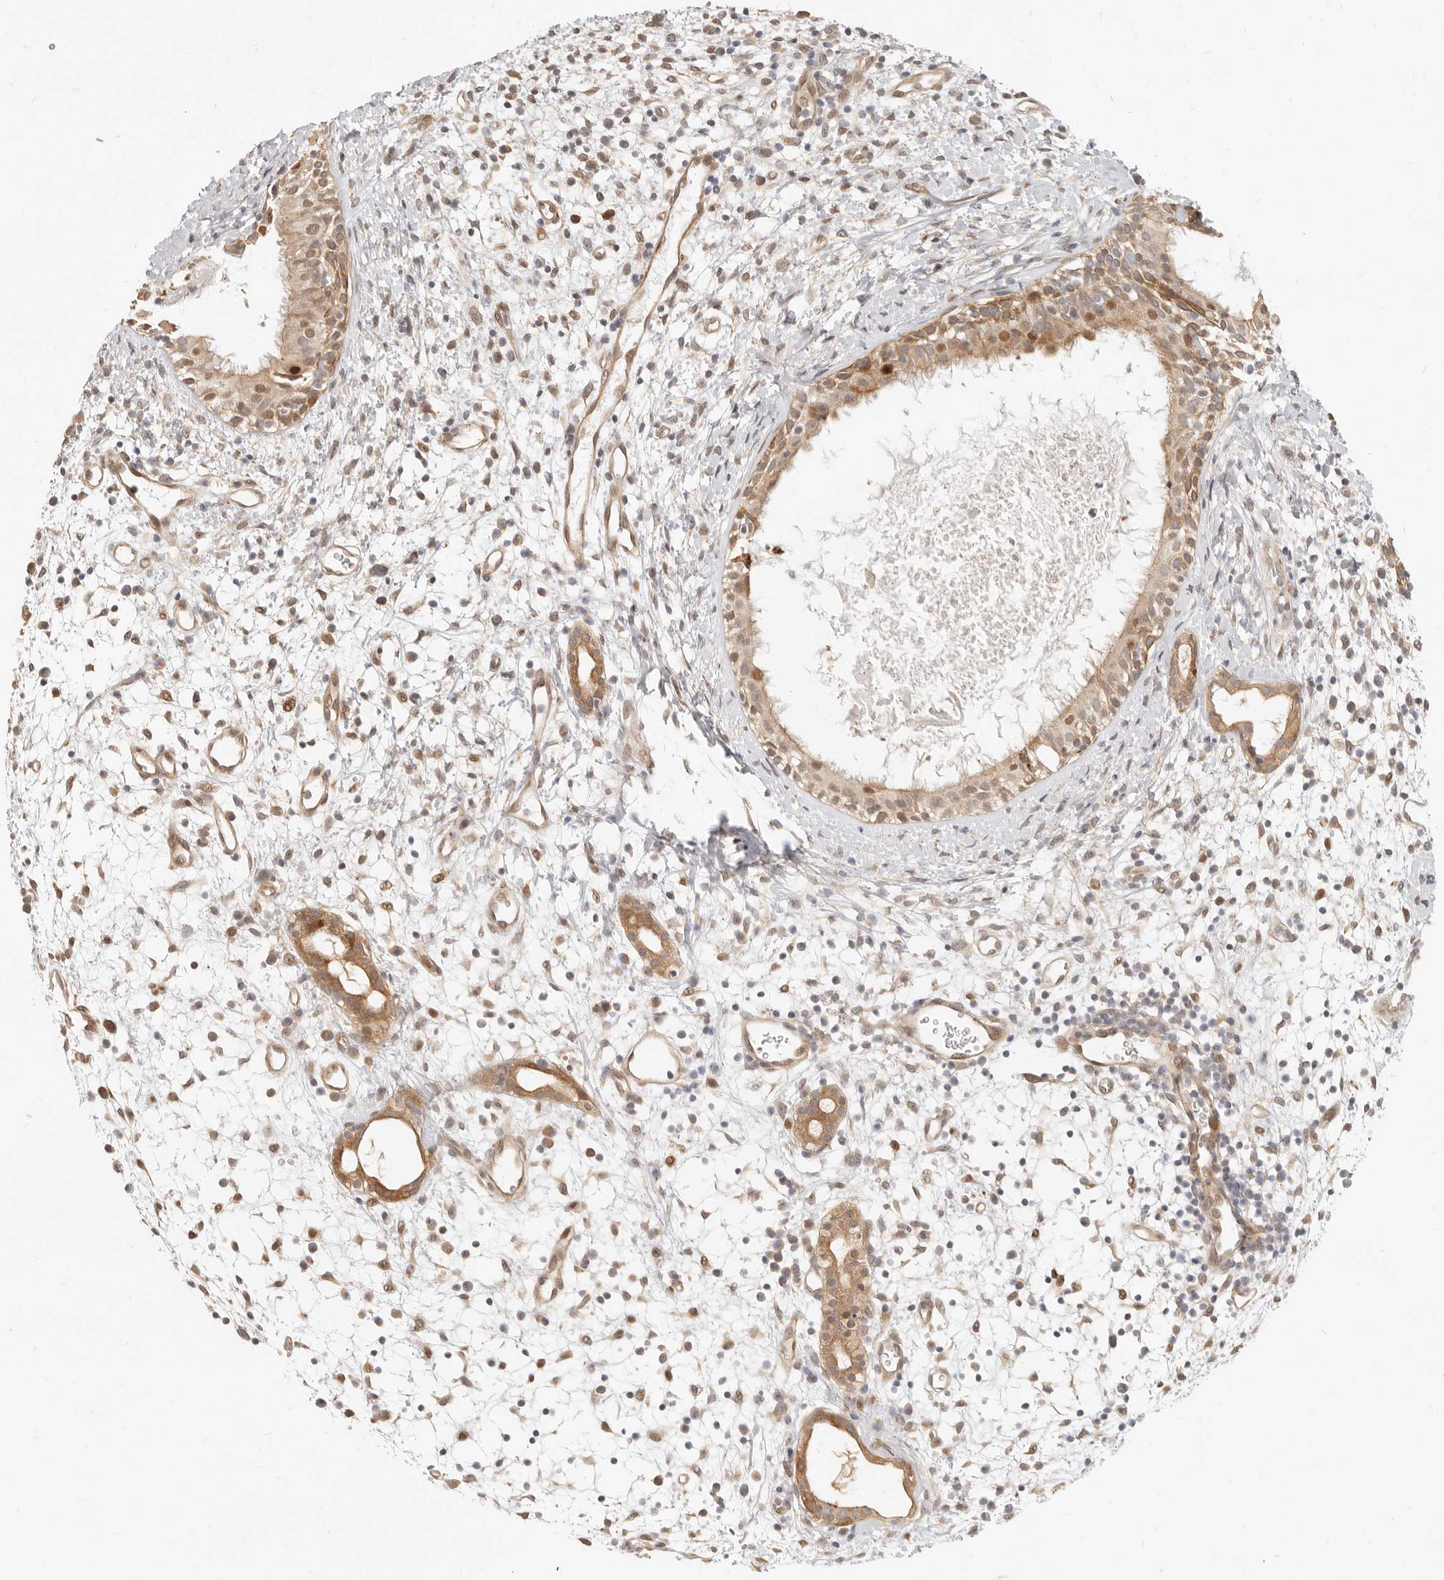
{"staining": {"intensity": "moderate", "quantity": ">75%", "location": "cytoplasmic/membranous,nuclear"}, "tissue": "nasopharynx", "cell_type": "Respiratory epithelial cells", "image_type": "normal", "snomed": [{"axis": "morphology", "description": "Normal tissue, NOS"}, {"axis": "topography", "description": "Nasopharynx"}], "caption": "Protein staining reveals moderate cytoplasmic/membranous,nuclear staining in approximately >75% of respiratory epithelial cells in normal nasopharynx. (DAB IHC, brown staining for protein, blue staining for nuclei).", "gene": "TUFT1", "patient": {"sex": "male", "age": 22}}